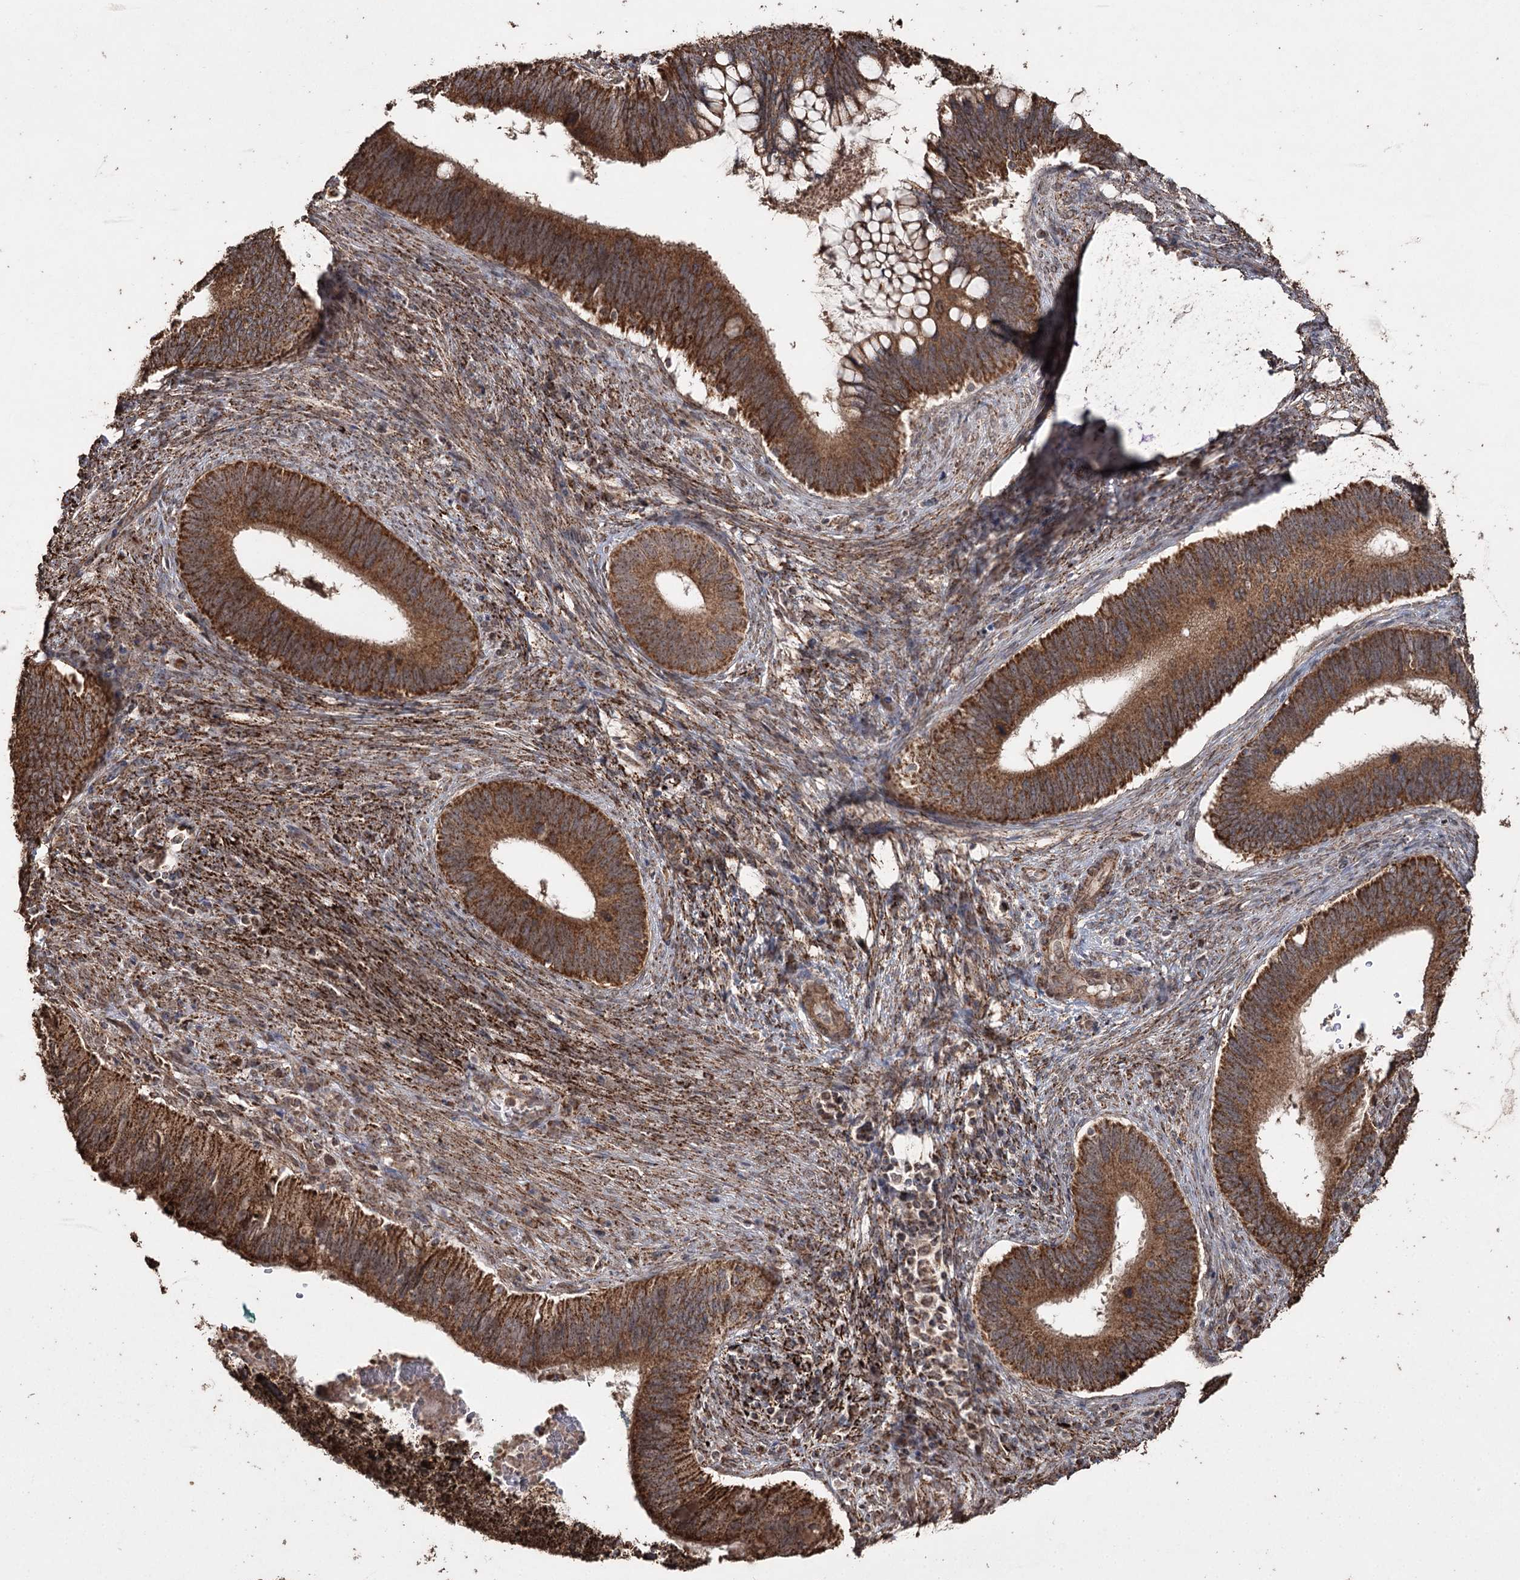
{"staining": {"intensity": "moderate", "quantity": ">75%", "location": "cytoplasmic/membranous"}, "tissue": "cervical cancer", "cell_type": "Tumor cells", "image_type": "cancer", "snomed": [{"axis": "morphology", "description": "Adenocarcinoma, NOS"}, {"axis": "topography", "description": "Cervix"}], "caption": "Tumor cells display moderate cytoplasmic/membranous staining in approximately >75% of cells in adenocarcinoma (cervical).", "gene": "SLF2", "patient": {"sex": "female", "age": 42}}